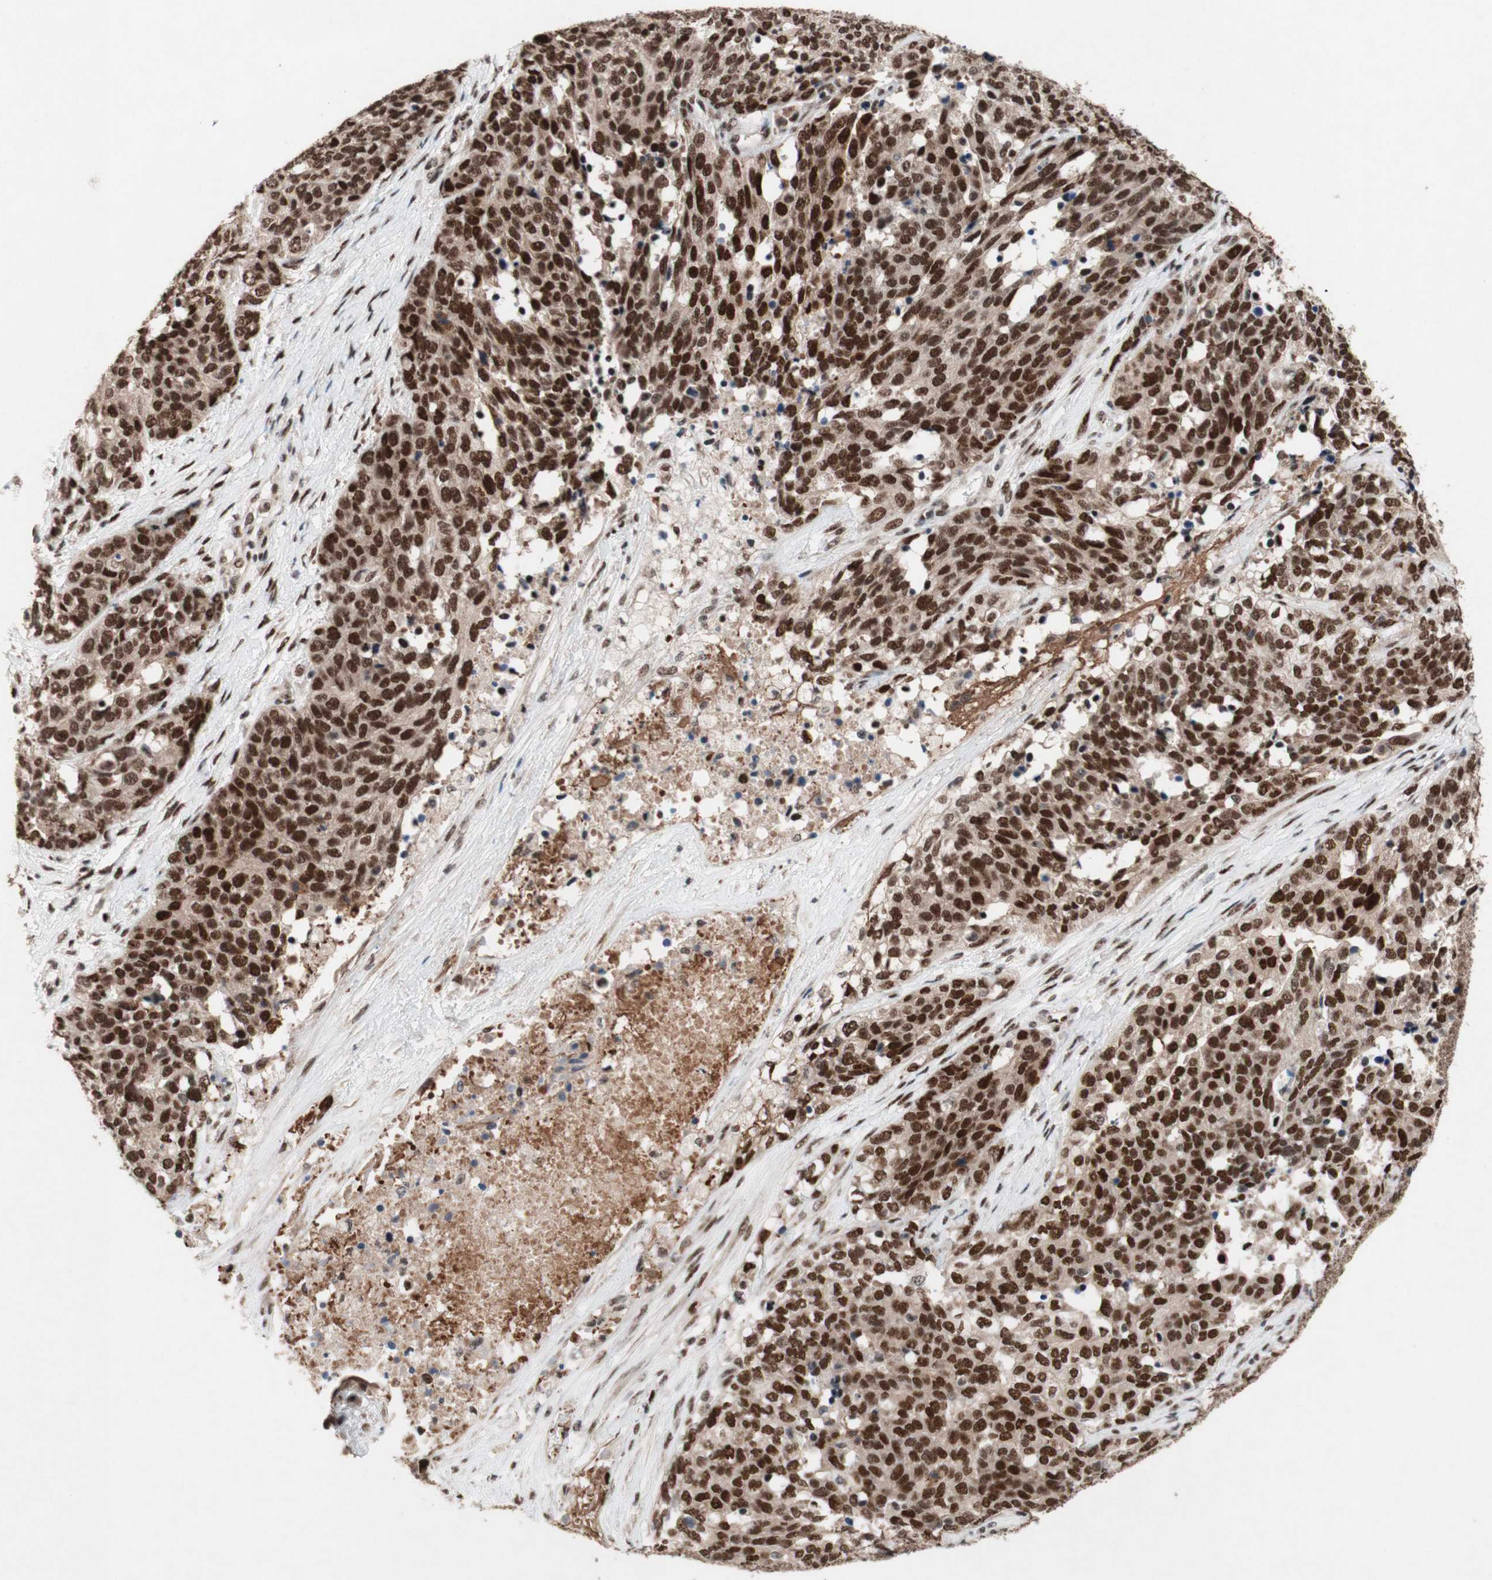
{"staining": {"intensity": "strong", "quantity": ">75%", "location": "nuclear"}, "tissue": "ovarian cancer", "cell_type": "Tumor cells", "image_type": "cancer", "snomed": [{"axis": "morphology", "description": "Cystadenocarcinoma, serous, NOS"}, {"axis": "topography", "description": "Ovary"}], "caption": "Immunohistochemistry (IHC) of human ovarian cancer shows high levels of strong nuclear expression in about >75% of tumor cells. (Stains: DAB in brown, nuclei in blue, Microscopy: brightfield microscopy at high magnification).", "gene": "TLE1", "patient": {"sex": "female", "age": 44}}